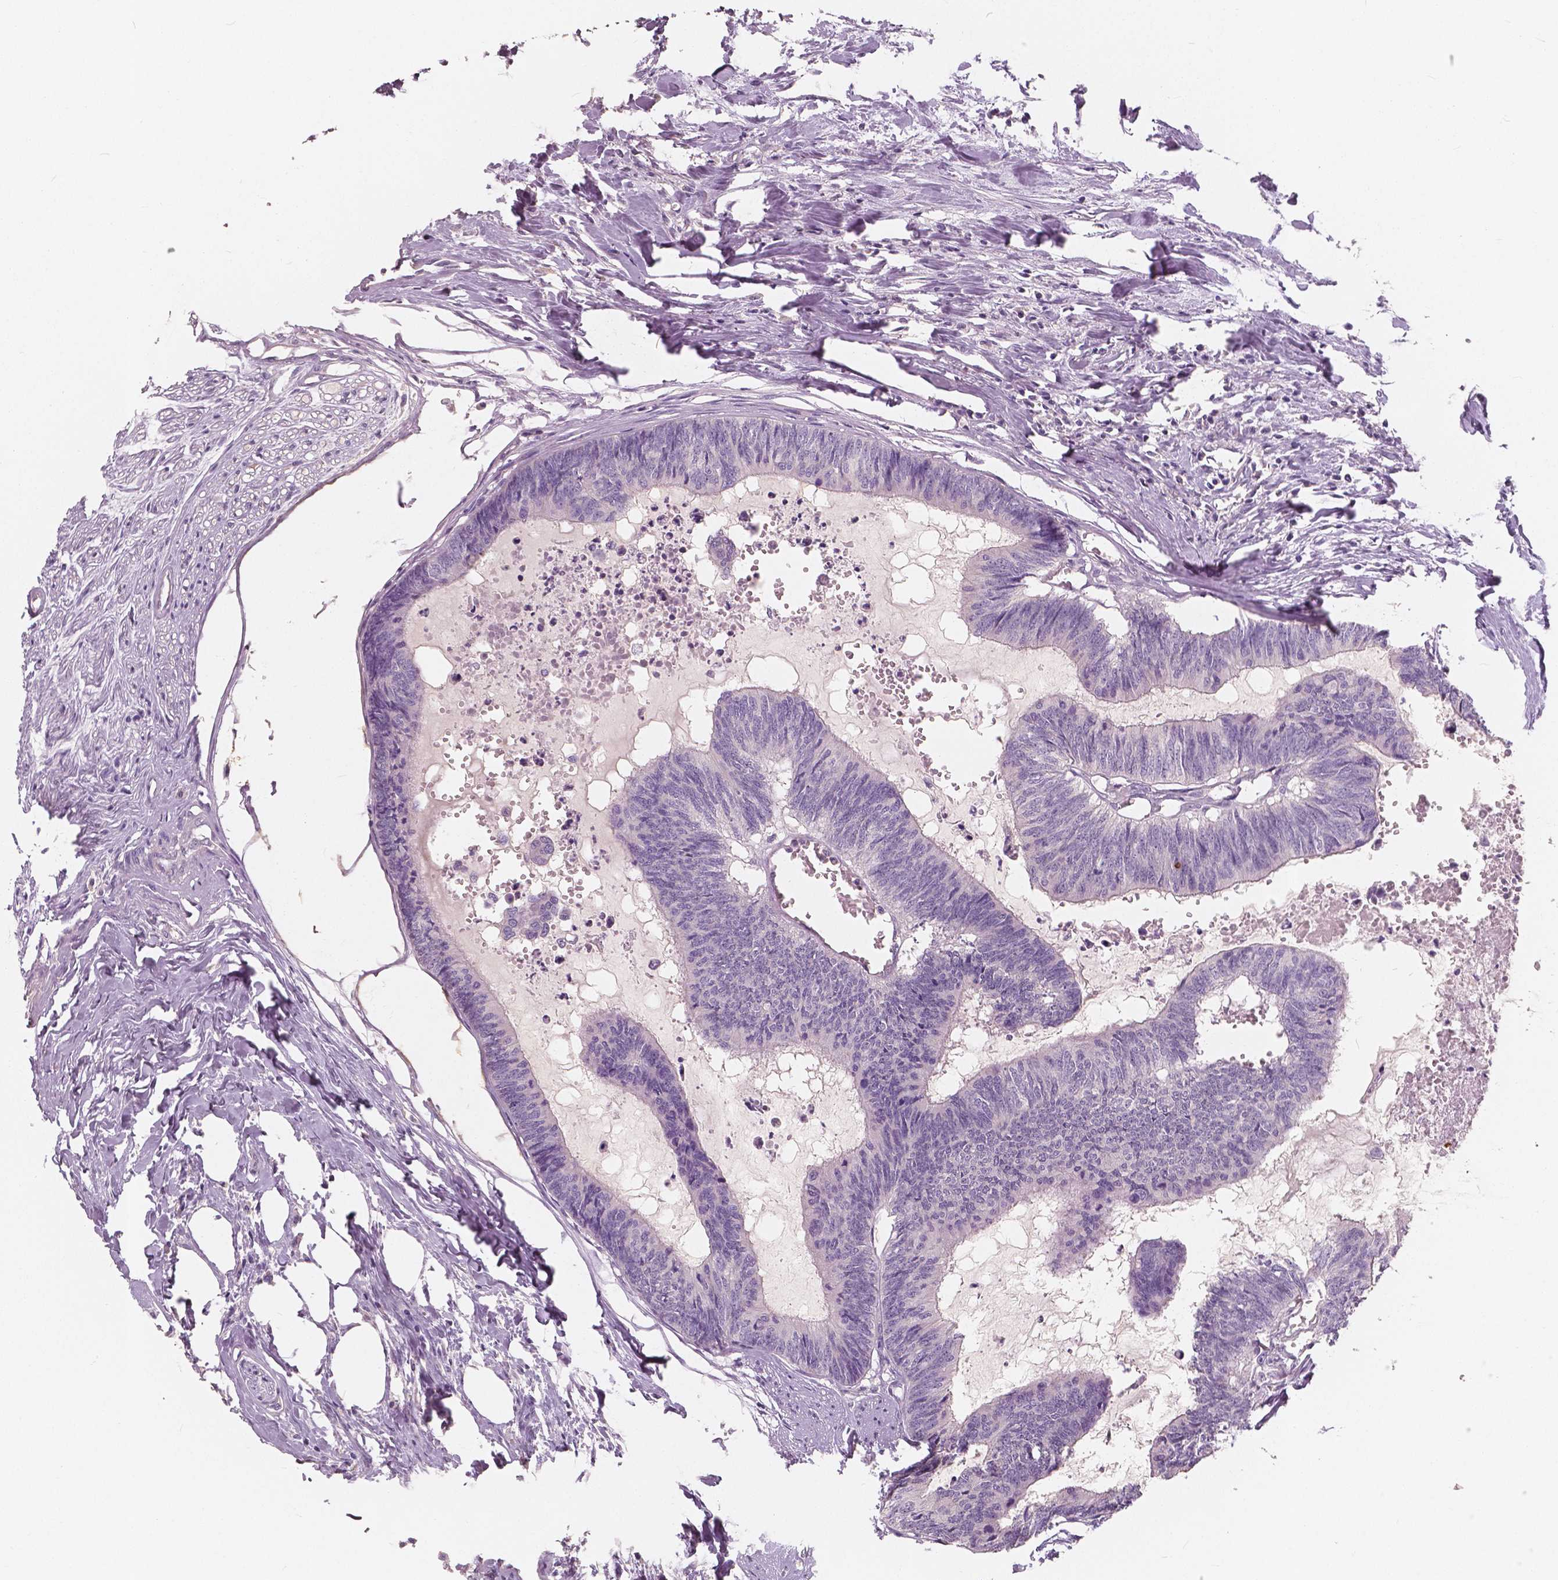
{"staining": {"intensity": "negative", "quantity": "none", "location": "none"}, "tissue": "colorectal cancer", "cell_type": "Tumor cells", "image_type": "cancer", "snomed": [{"axis": "morphology", "description": "Adenocarcinoma, NOS"}, {"axis": "topography", "description": "Colon"}, {"axis": "topography", "description": "Rectum"}], "caption": "Micrograph shows no protein expression in tumor cells of colorectal cancer tissue.", "gene": "SAT2", "patient": {"sex": "male", "age": 57}}